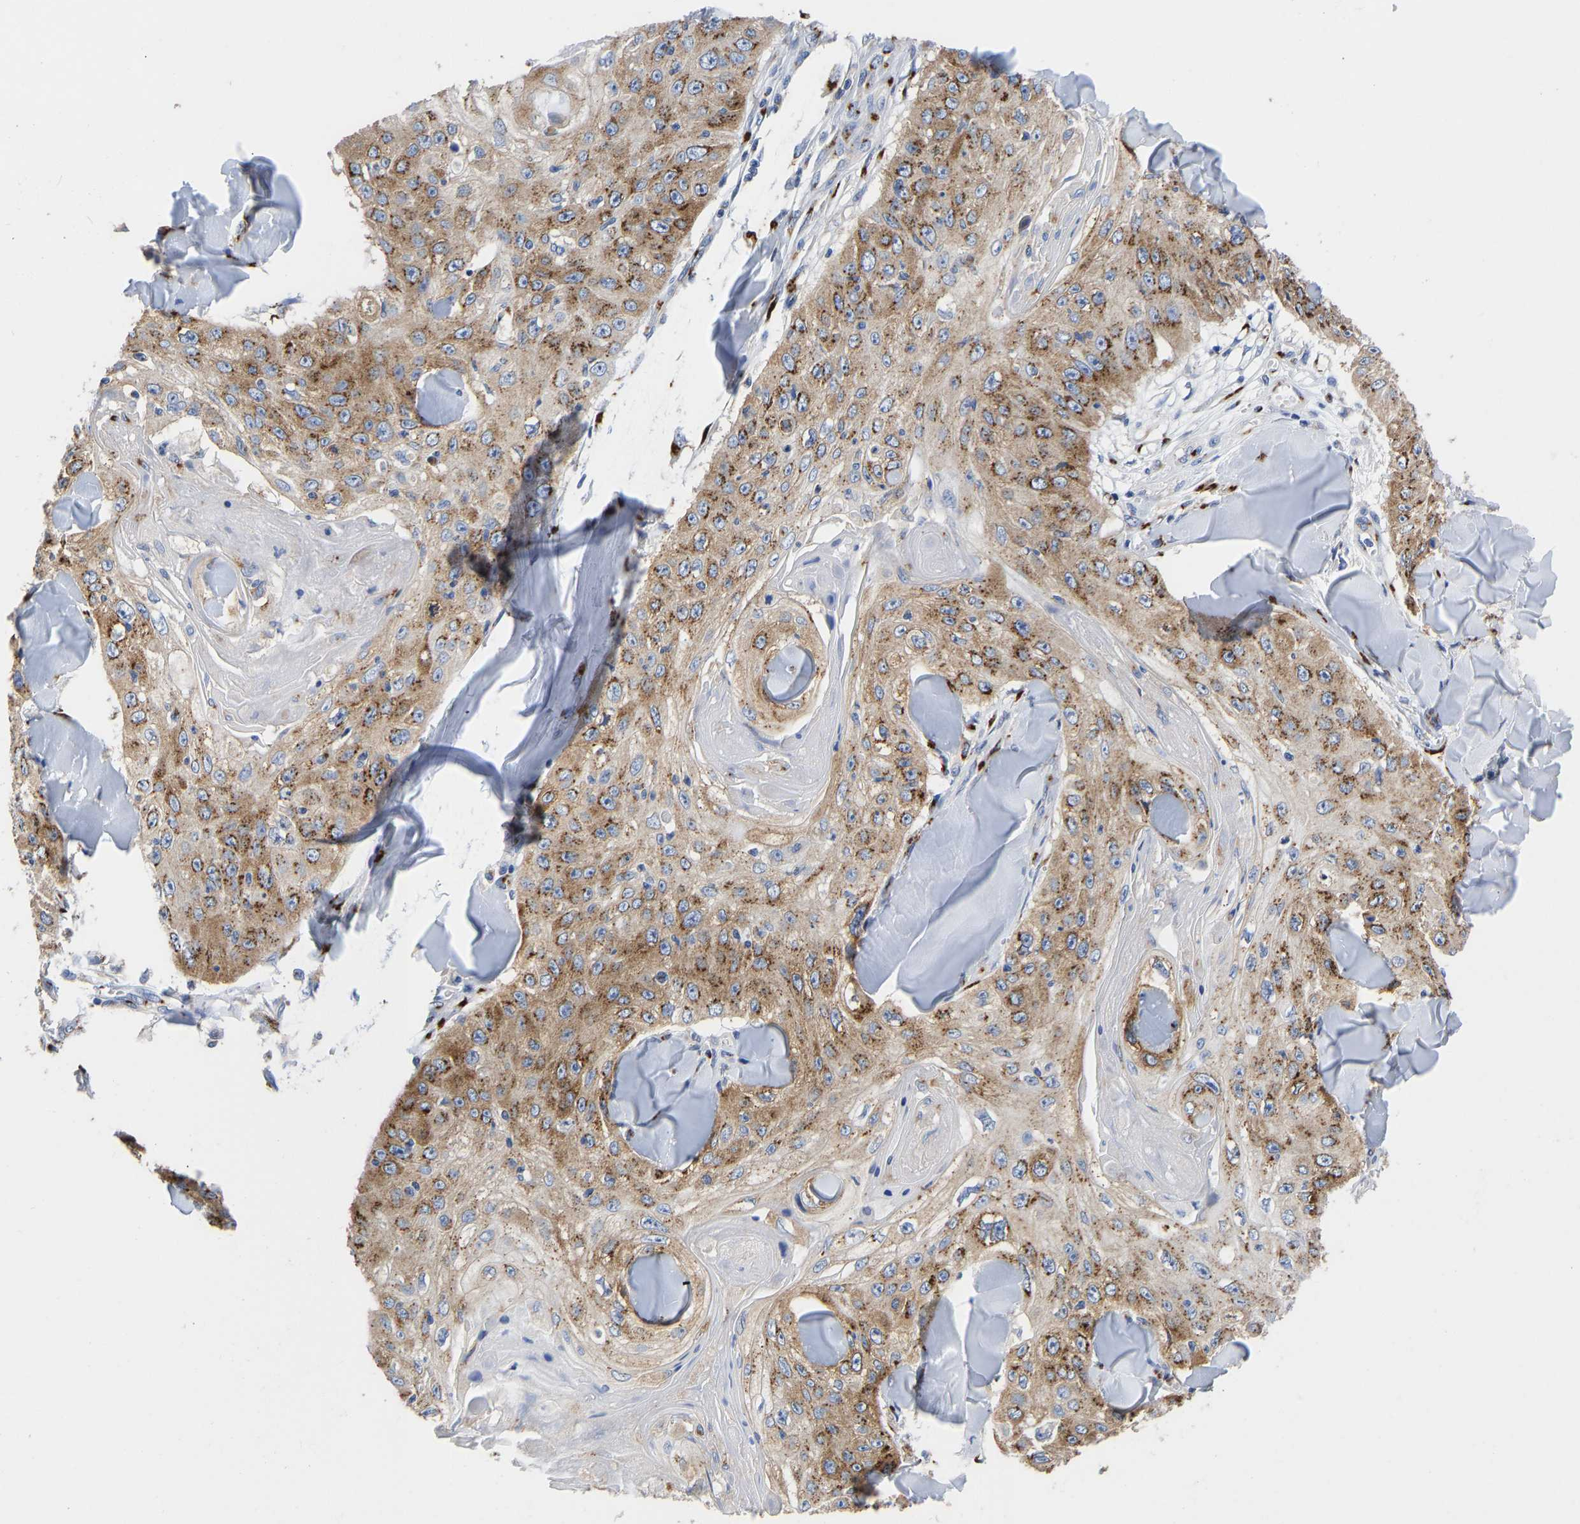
{"staining": {"intensity": "moderate", "quantity": ">75%", "location": "cytoplasmic/membranous"}, "tissue": "skin cancer", "cell_type": "Tumor cells", "image_type": "cancer", "snomed": [{"axis": "morphology", "description": "Squamous cell carcinoma, NOS"}, {"axis": "topography", "description": "Skin"}], "caption": "Tumor cells demonstrate medium levels of moderate cytoplasmic/membranous staining in about >75% of cells in skin cancer (squamous cell carcinoma). The protein is shown in brown color, while the nuclei are stained blue.", "gene": "TMEM87A", "patient": {"sex": "male", "age": 86}}